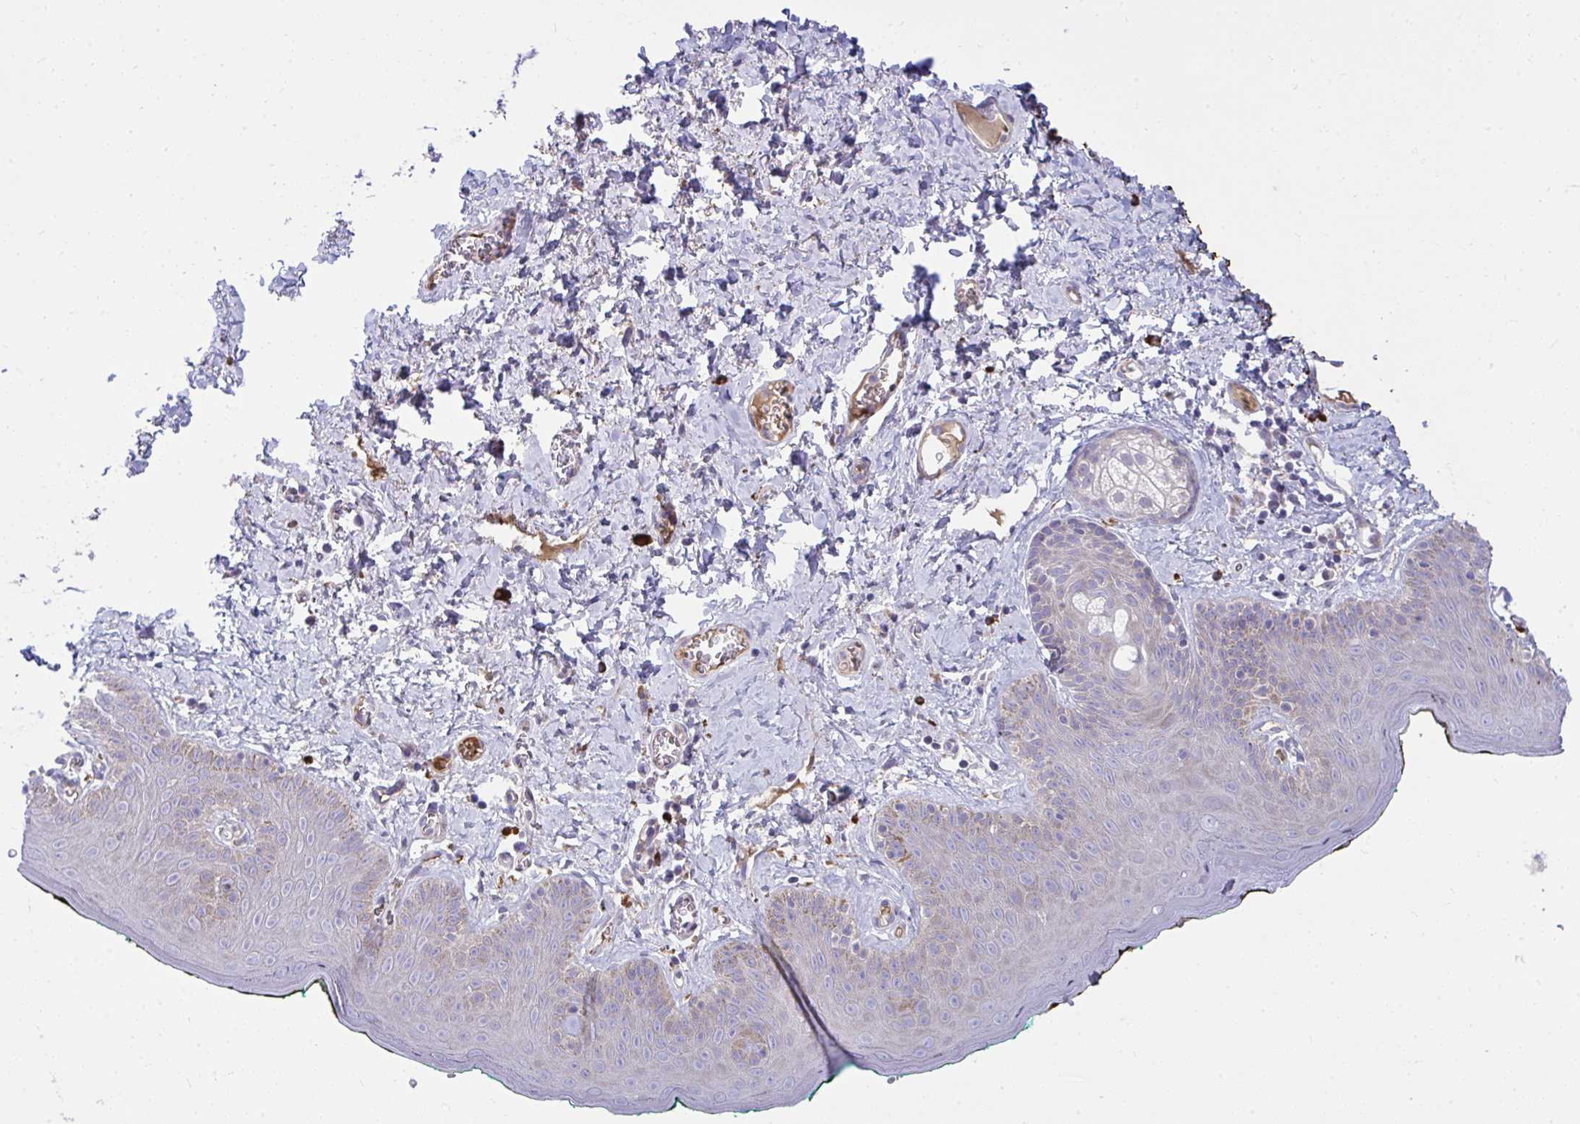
{"staining": {"intensity": "weak", "quantity": "<25%", "location": "cytoplasmic/membranous"}, "tissue": "skin", "cell_type": "Epidermal cells", "image_type": "normal", "snomed": [{"axis": "morphology", "description": "Normal tissue, NOS"}, {"axis": "topography", "description": "Vulva"}, {"axis": "topography", "description": "Peripheral nerve tissue"}], "caption": "IHC photomicrograph of unremarkable skin: skin stained with DAB shows no significant protein positivity in epidermal cells. (DAB immunohistochemistry with hematoxylin counter stain).", "gene": "PIGZ", "patient": {"sex": "female", "age": 66}}